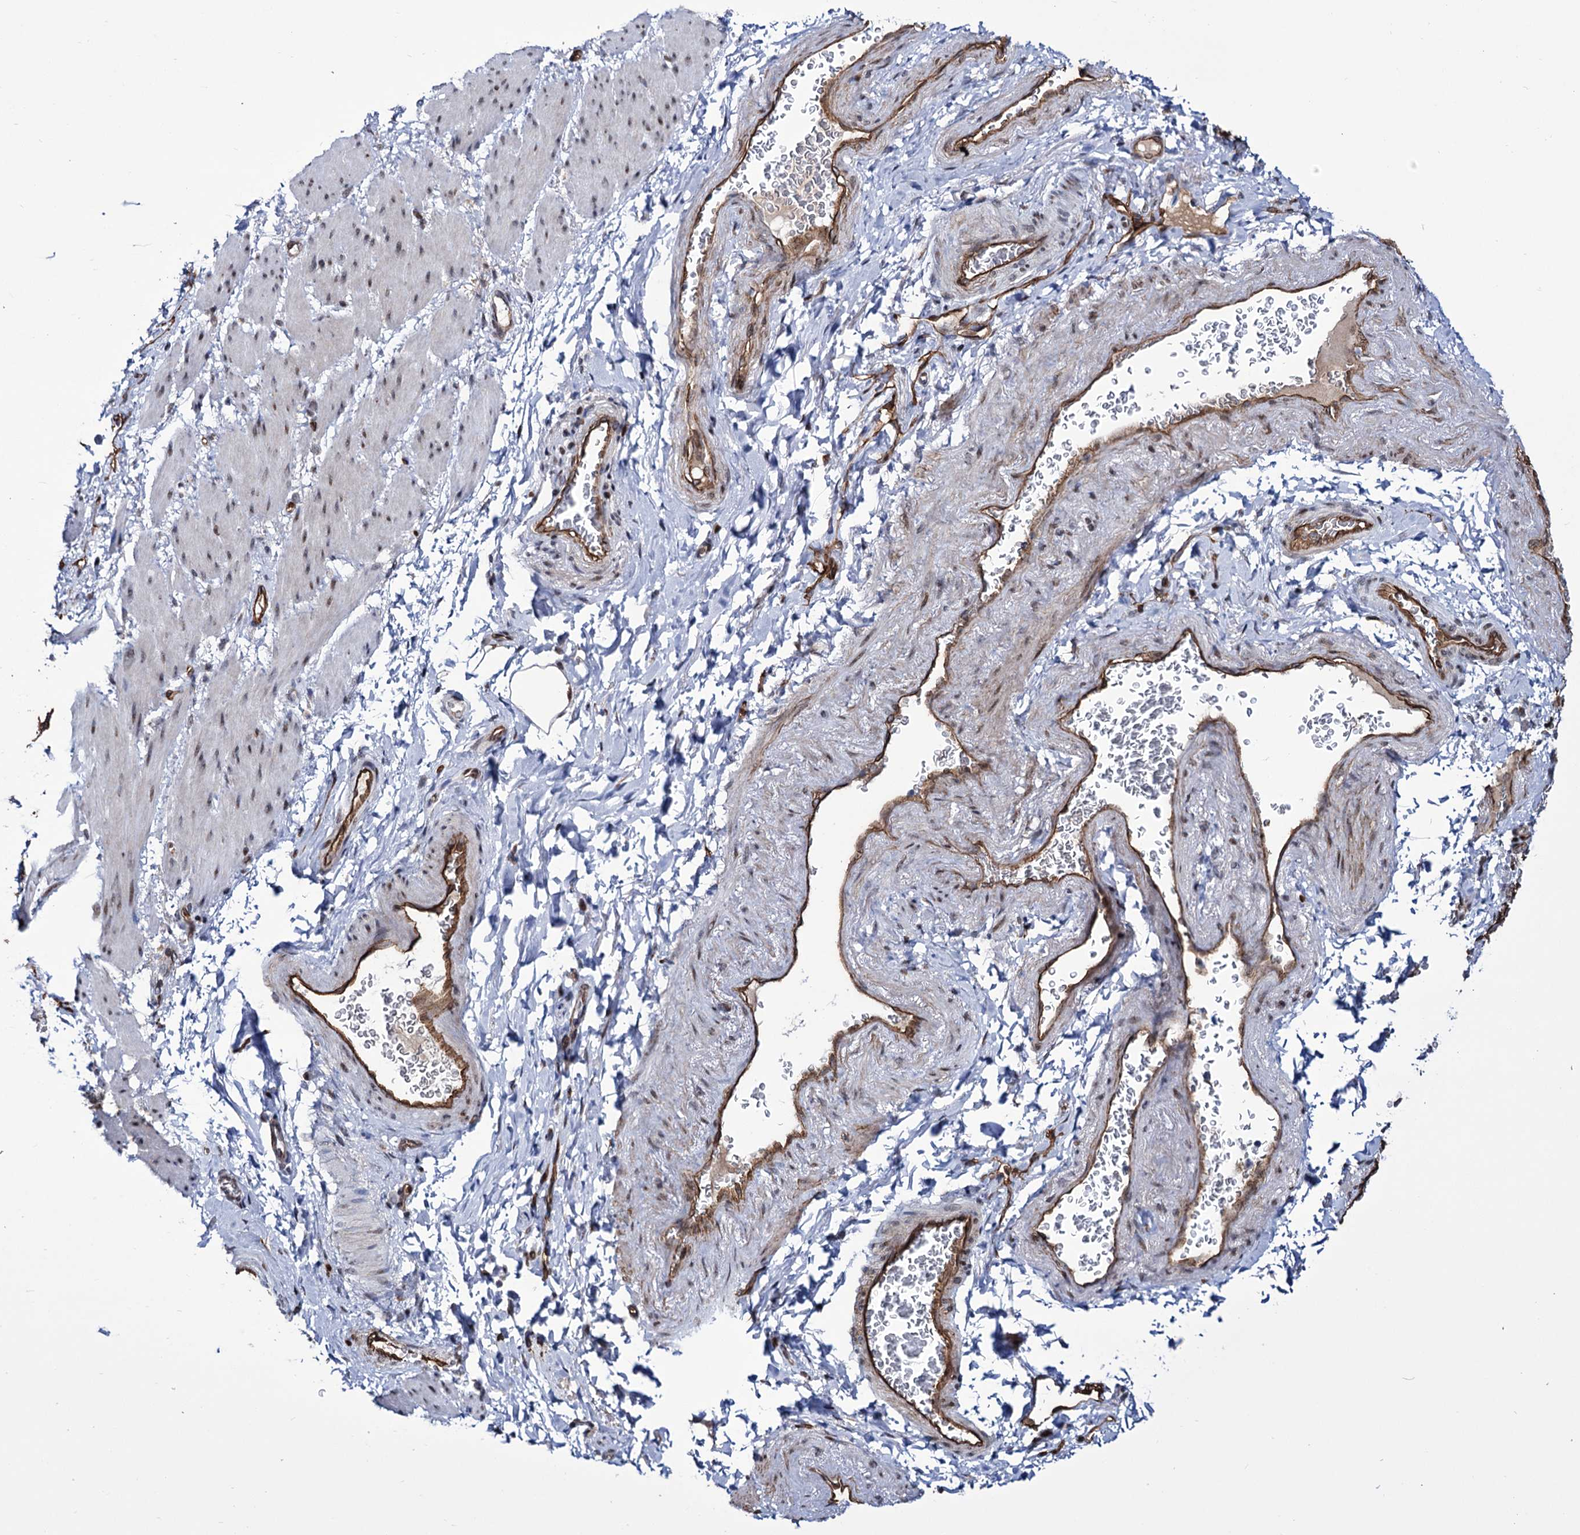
{"staining": {"intensity": "weak", "quantity": "<25%", "location": "nuclear"}, "tissue": "esophagus", "cell_type": "Squamous epithelial cells", "image_type": "normal", "snomed": [{"axis": "morphology", "description": "Normal tissue, NOS"}, {"axis": "topography", "description": "Esophagus"}], "caption": "The photomicrograph exhibits no staining of squamous epithelial cells in benign esophagus. (DAB immunohistochemistry, high magnification).", "gene": "ZC3H12C", "patient": {"sex": "female", "age": 61}}